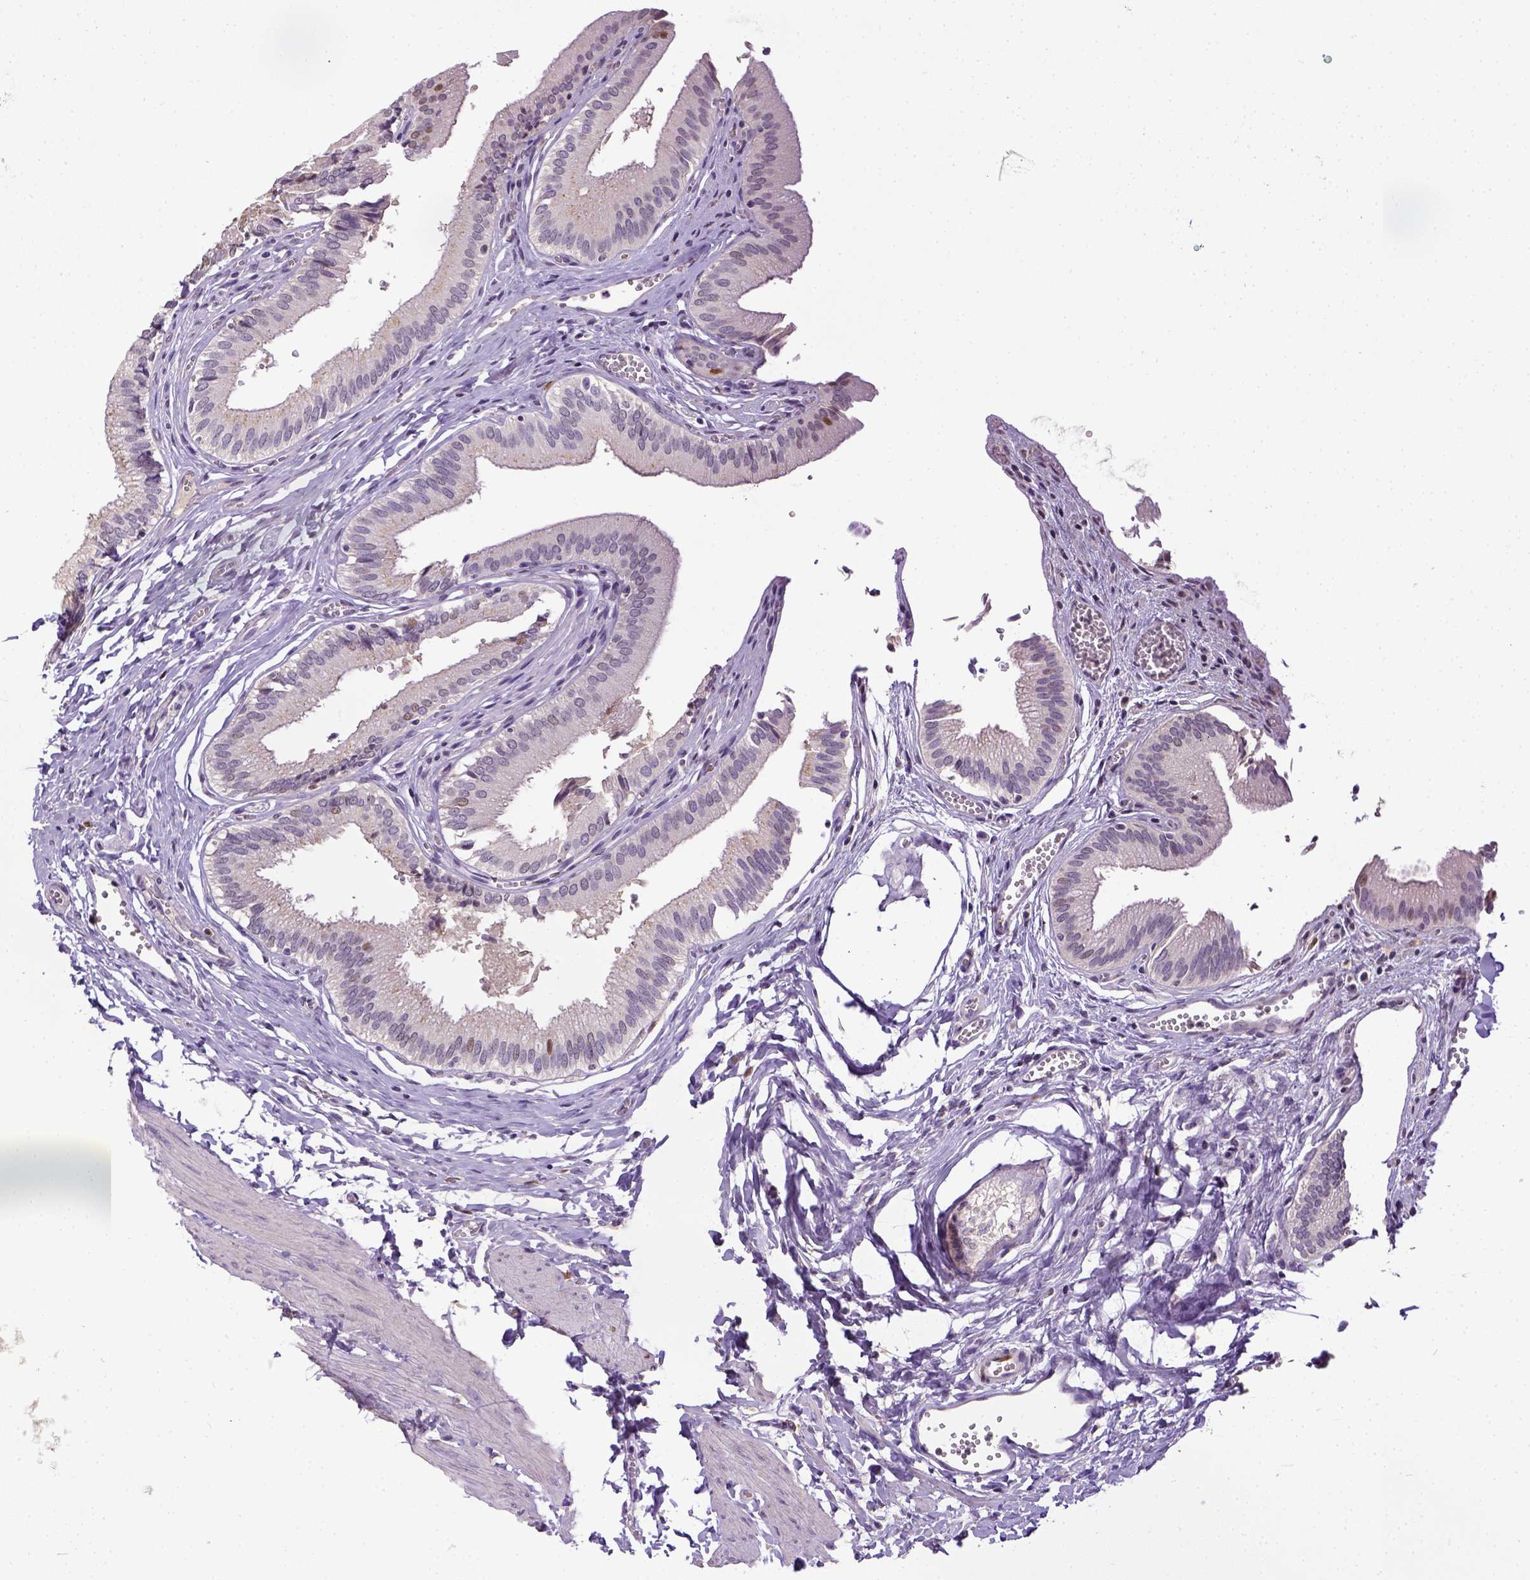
{"staining": {"intensity": "moderate", "quantity": "<25%", "location": "nuclear"}, "tissue": "gallbladder", "cell_type": "Glandular cells", "image_type": "normal", "snomed": [{"axis": "morphology", "description": "Normal tissue, NOS"}, {"axis": "topography", "description": "Gallbladder"}, {"axis": "topography", "description": "Peripheral nerve tissue"}], "caption": "The micrograph demonstrates a brown stain indicating the presence of a protein in the nuclear of glandular cells in gallbladder.", "gene": "CDKN1A", "patient": {"sex": "male", "age": 17}}